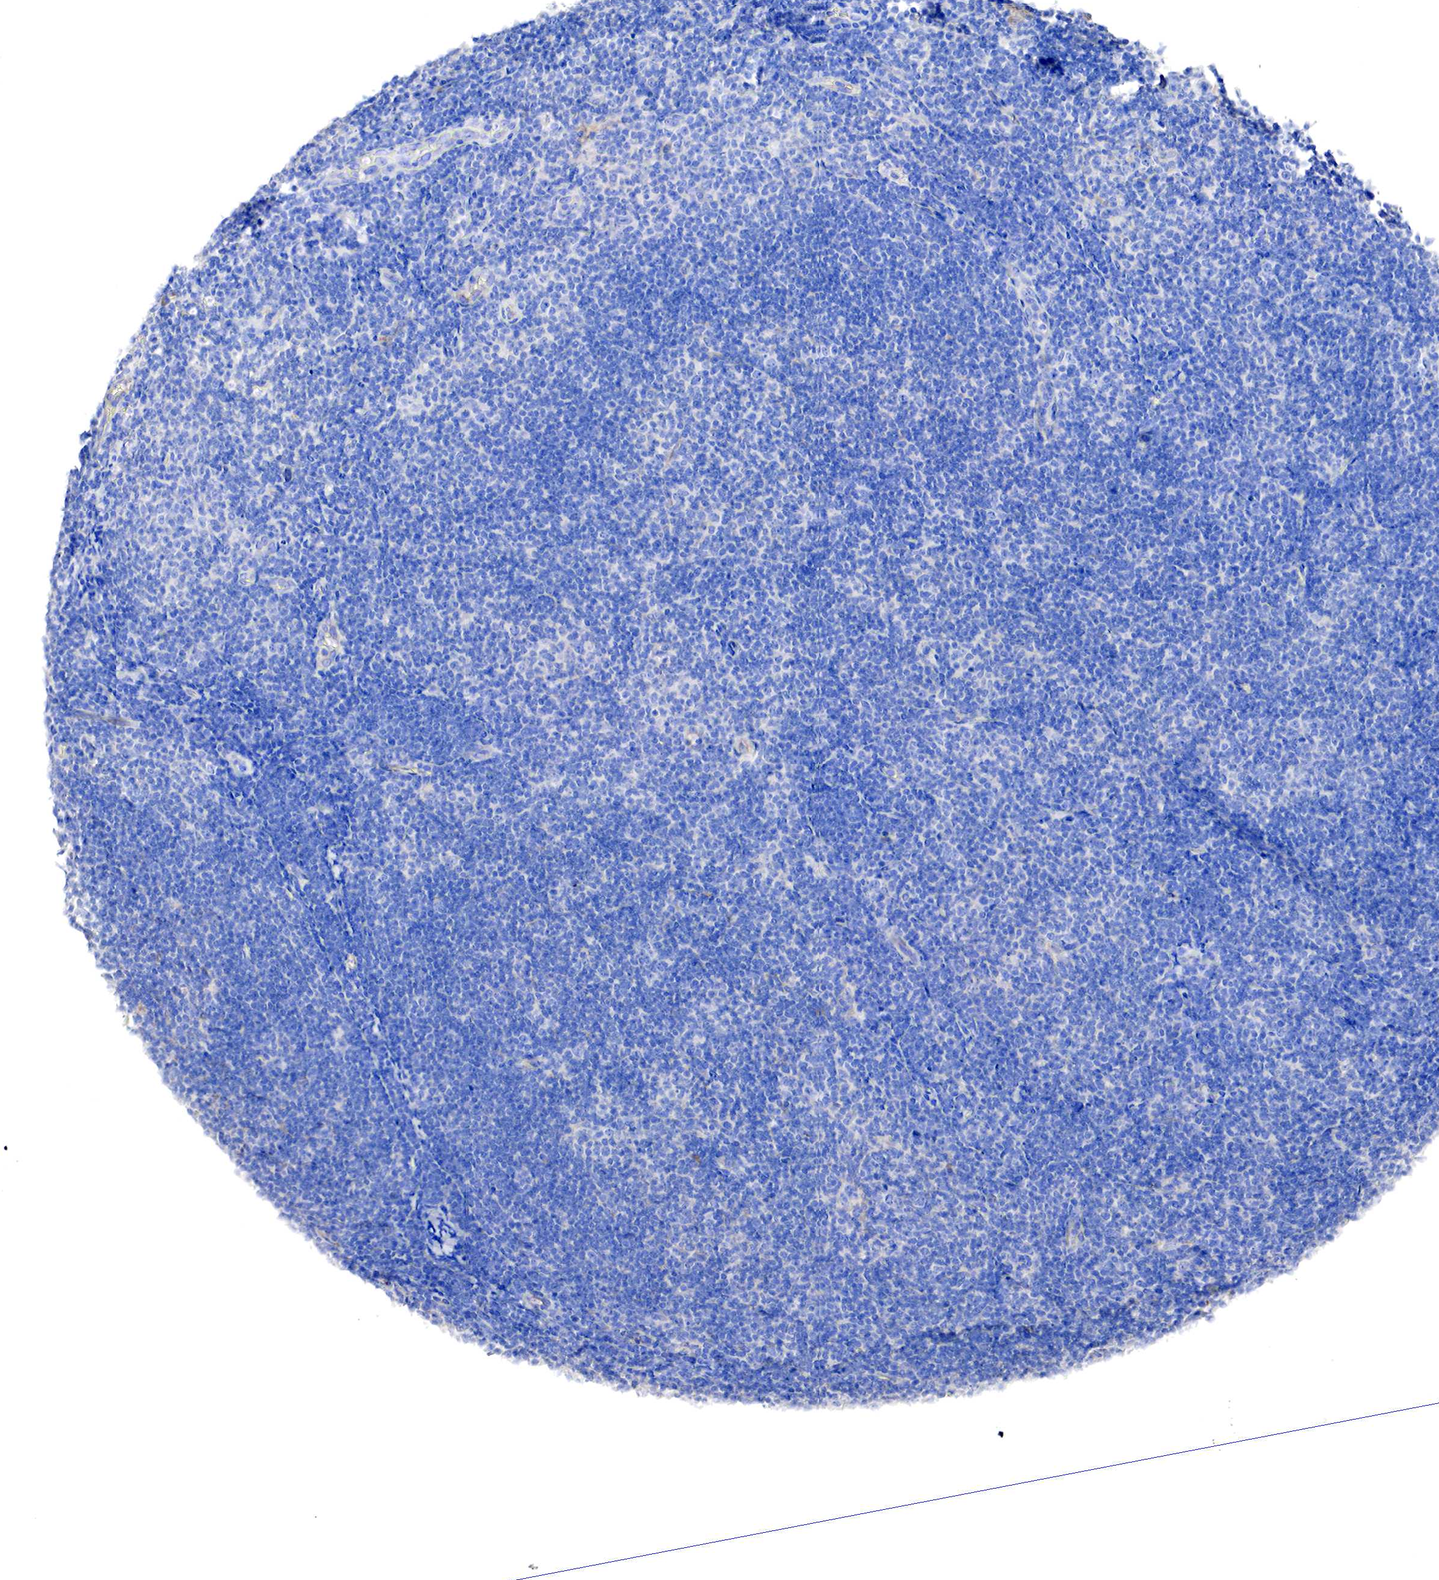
{"staining": {"intensity": "negative", "quantity": "none", "location": "none"}, "tissue": "lymphoma", "cell_type": "Tumor cells", "image_type": "cancer", "snomed": [{"axis": "morphology", "description": "Malignant lymphoma, non-Hodgkin's type, Low grade"}, {"axis": "topography", "description": "Lymph node"}], "caption": "DAB (3,3'-diaminobenzidine) immunohistochemical staining of human low-grade malignant lymphoma, non-Hodgkin's type exhibits no significant staining in tumor cells.", "gene": "RDX", "patient": {"sex": "male", "age": 49}}